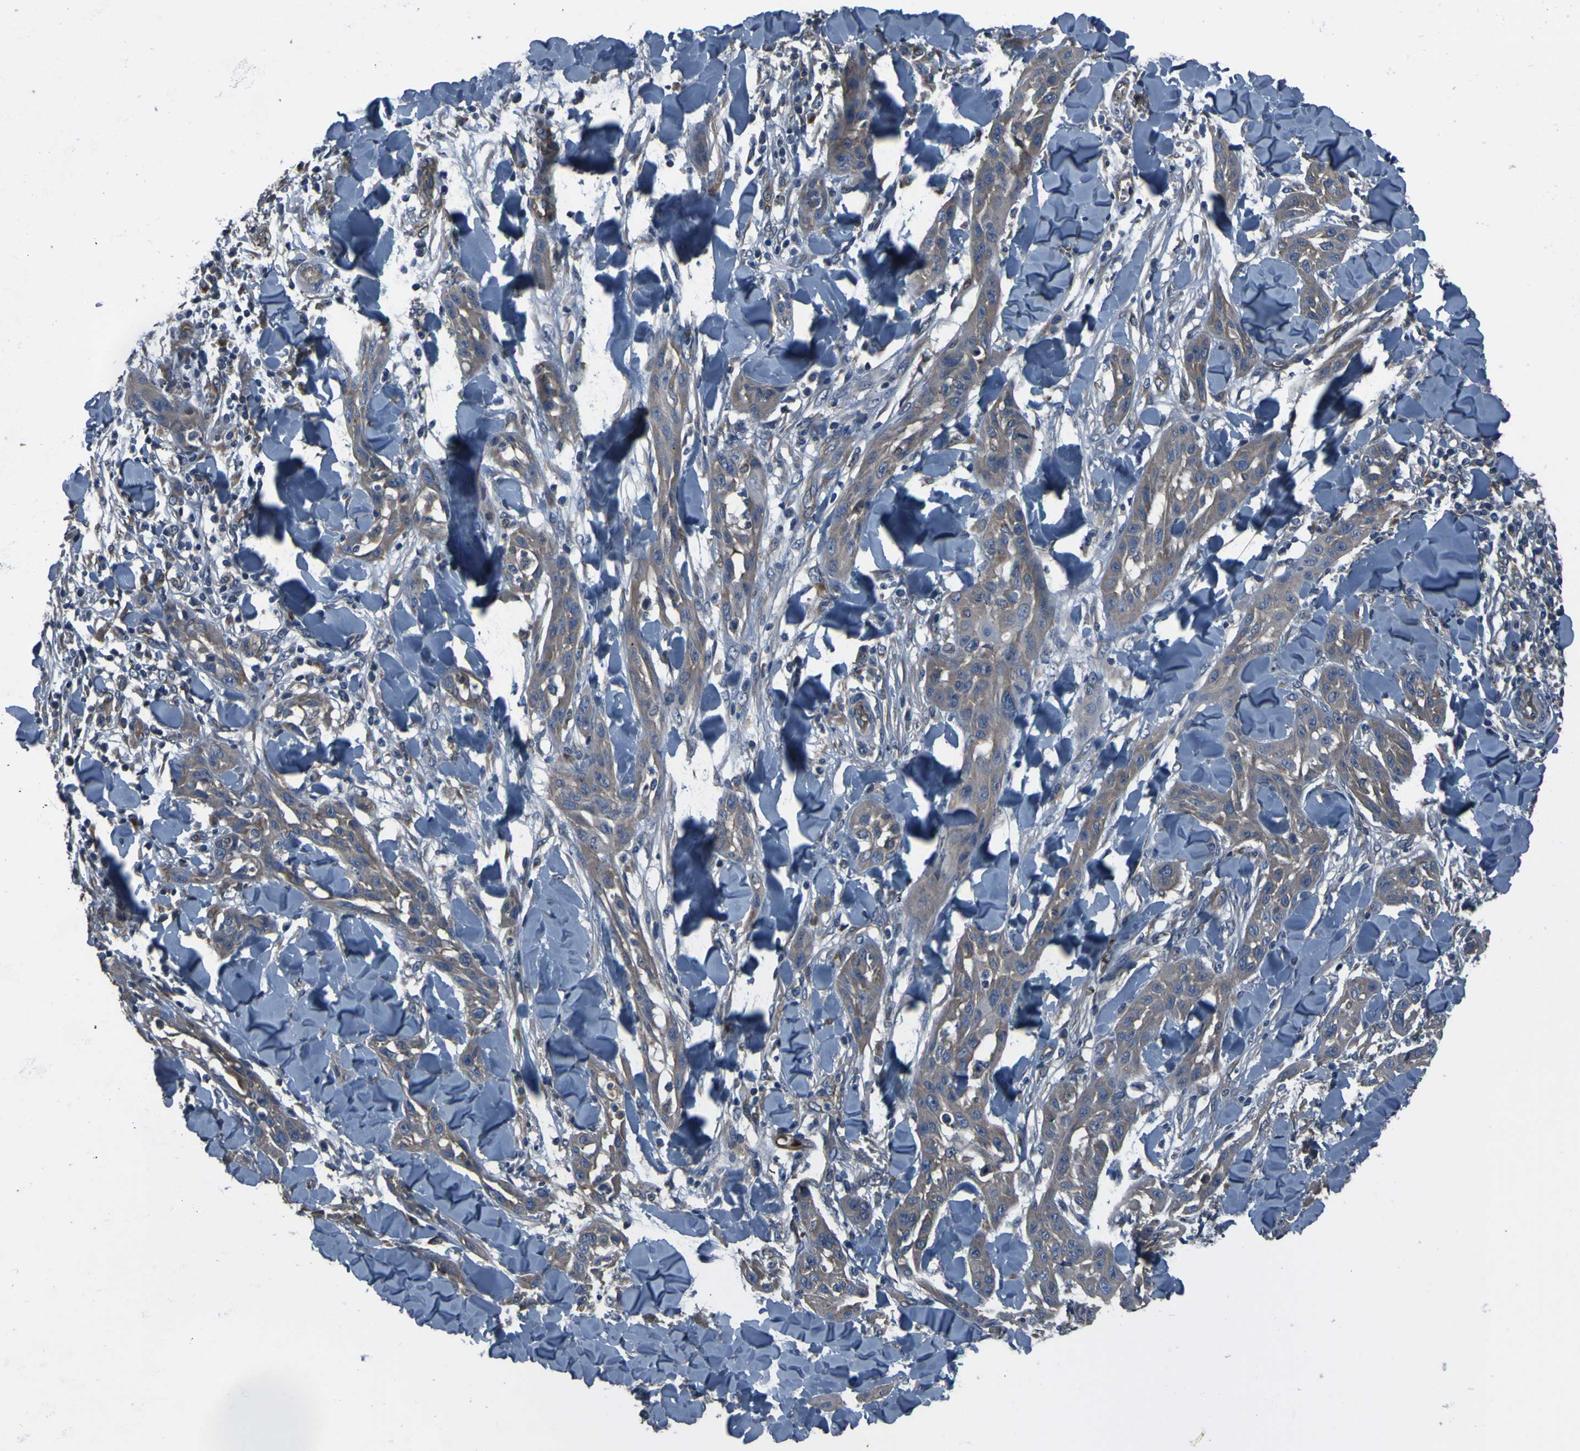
{"staining": {"intensity": "weak", "quantity": ">75%", "location": "cytoplasmic/membranous"}, "tissue": "skin cancer", "cell_type": "Tumor cells", "image_type": "cancer", "snomed": [{"axis": "morphology", "description": "Squamous cell carcinoma, NOS"}, {"axis": "topography", "description": "Skin"}], "caption": "Skin cancer stained for a protein (brown) shows weak cytoplasmic/membranous positive positivity in about >75% of tumor cells.", "gene": "GRAMD1A", "patient": {"sex": "male", "age": 24}}